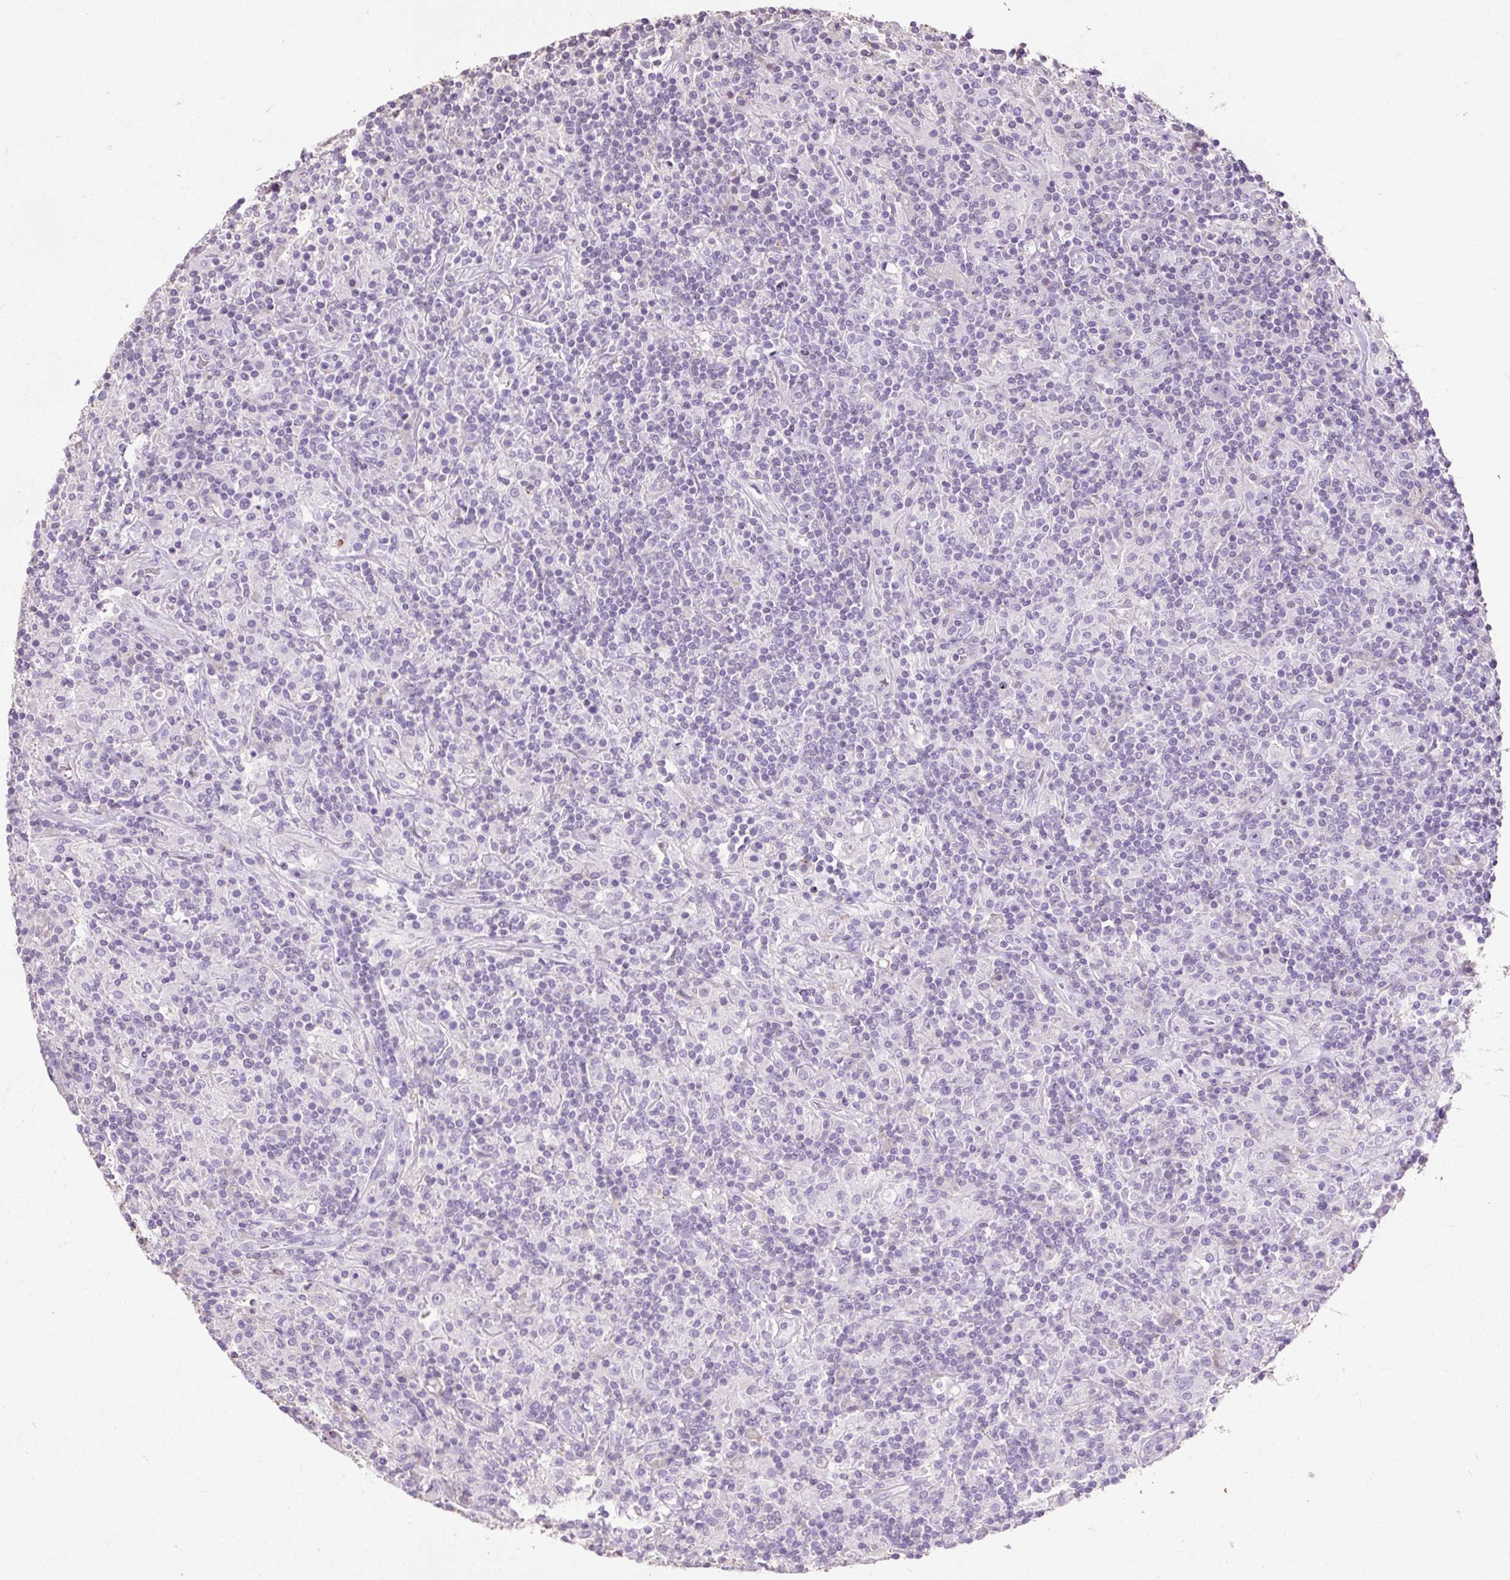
{"staining": {"intensity": "negative", "quantity": "none", "location": "none"}, "tissue": "lymphoma", "cell_type": "Tumor cells", "image_type": "cancer", "snomed": [{"axis": "morphology", "description": "Hodgkin's disease, NOS"}, {"axis": "topography", "description": "Lymph node"}], "caption": "Lymphoma was stained to show a protein in brown. There is no significant positivity in tumor cells.", "gene": "OR10A7", "patient": {"sex": "male", "age": 70}}